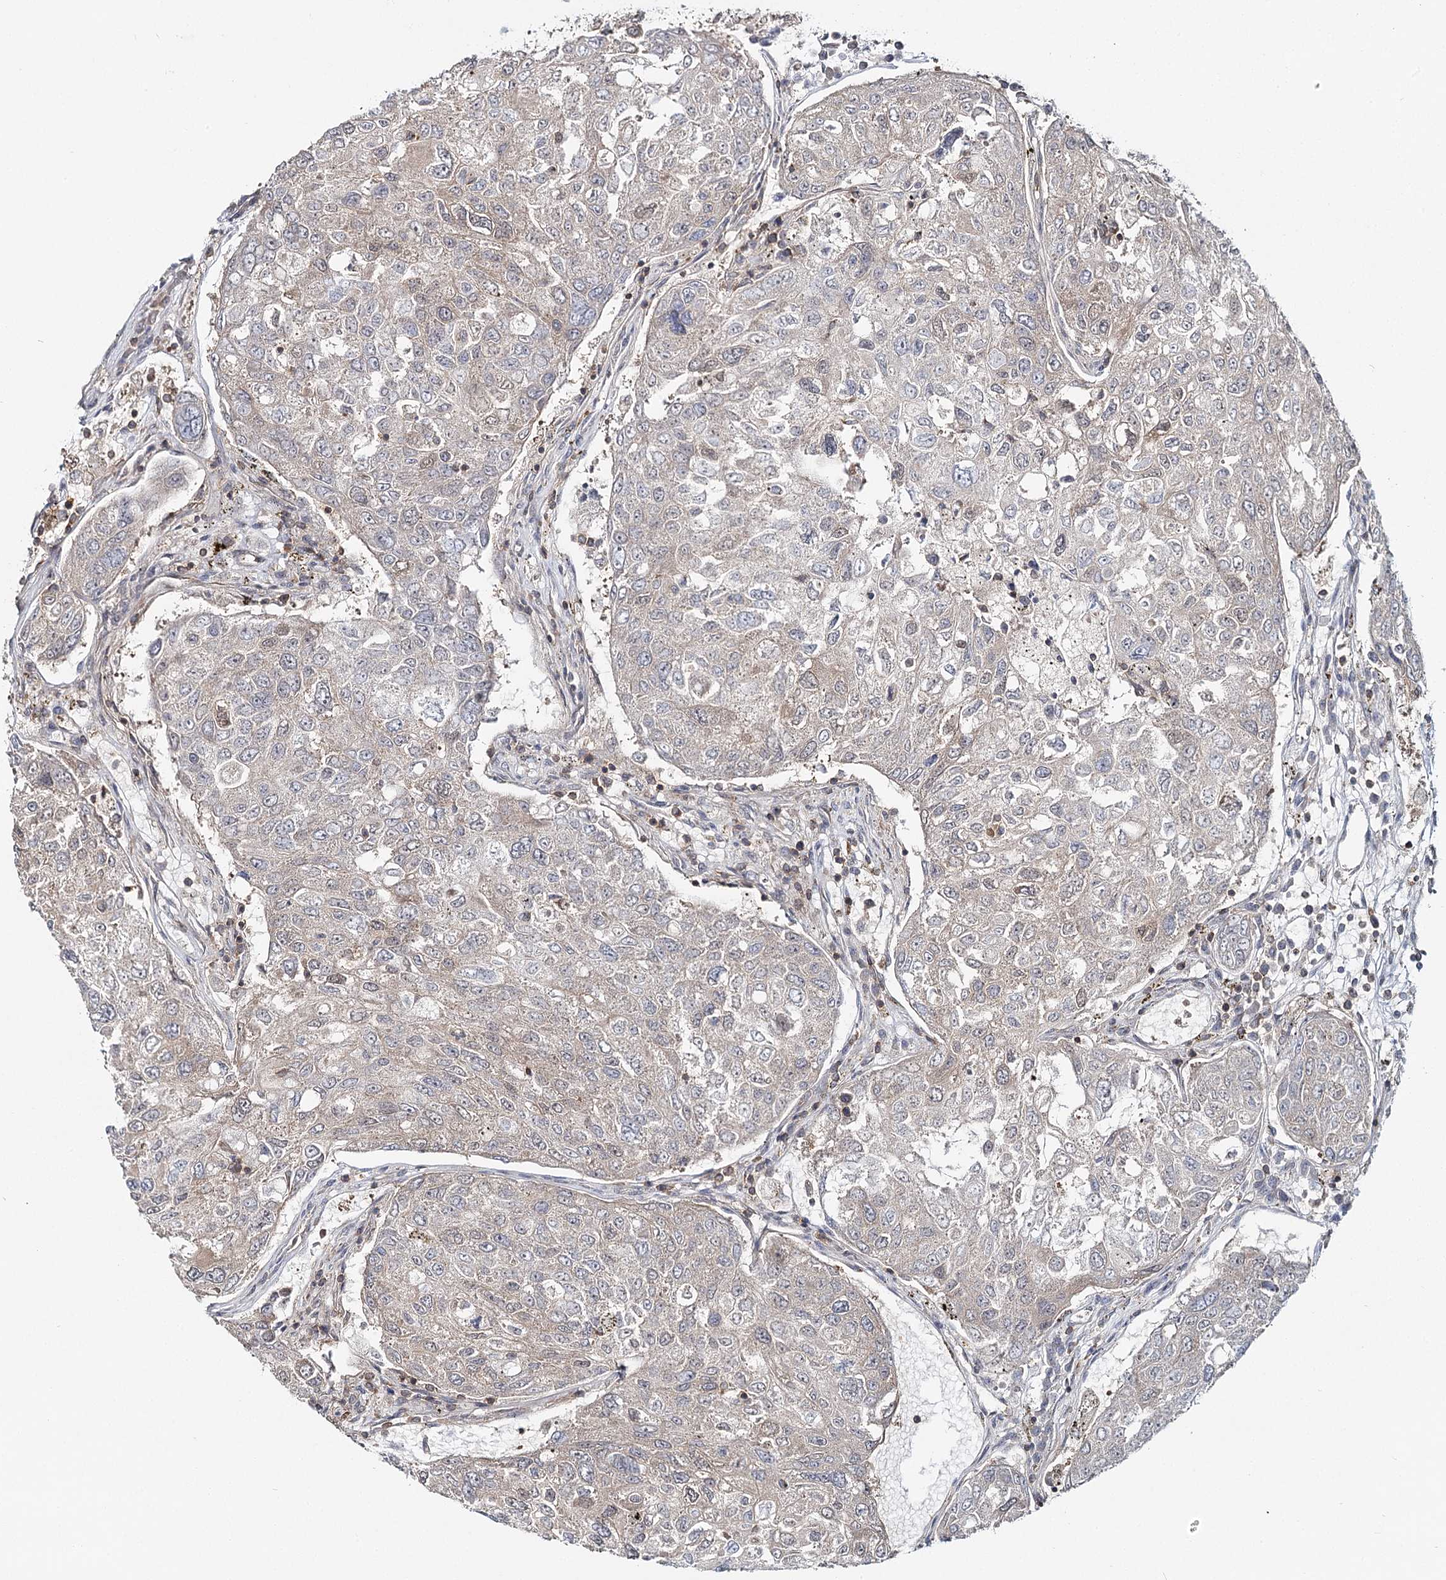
{"staining": {"intensity": "weak", "quantity": "<25%", "location": "cytoplasmic/membranous"}, "tissue": "urothelial cancer", "cell_type": "Tumor cells", "image_type": "cancer", "snomed": [{"axis": "morphology", "description": "Urothelial carcinoma, High grade"}, {"axis": "topography", "description": "Lymph node"}, {"axis": "topography", "description": "Urinary bladder"}], "caption": "Tumor cells show no significant positivity in urothelial cancer.", "gene": "FAM120B", "patient": {"sex": "male", "age": 51}}